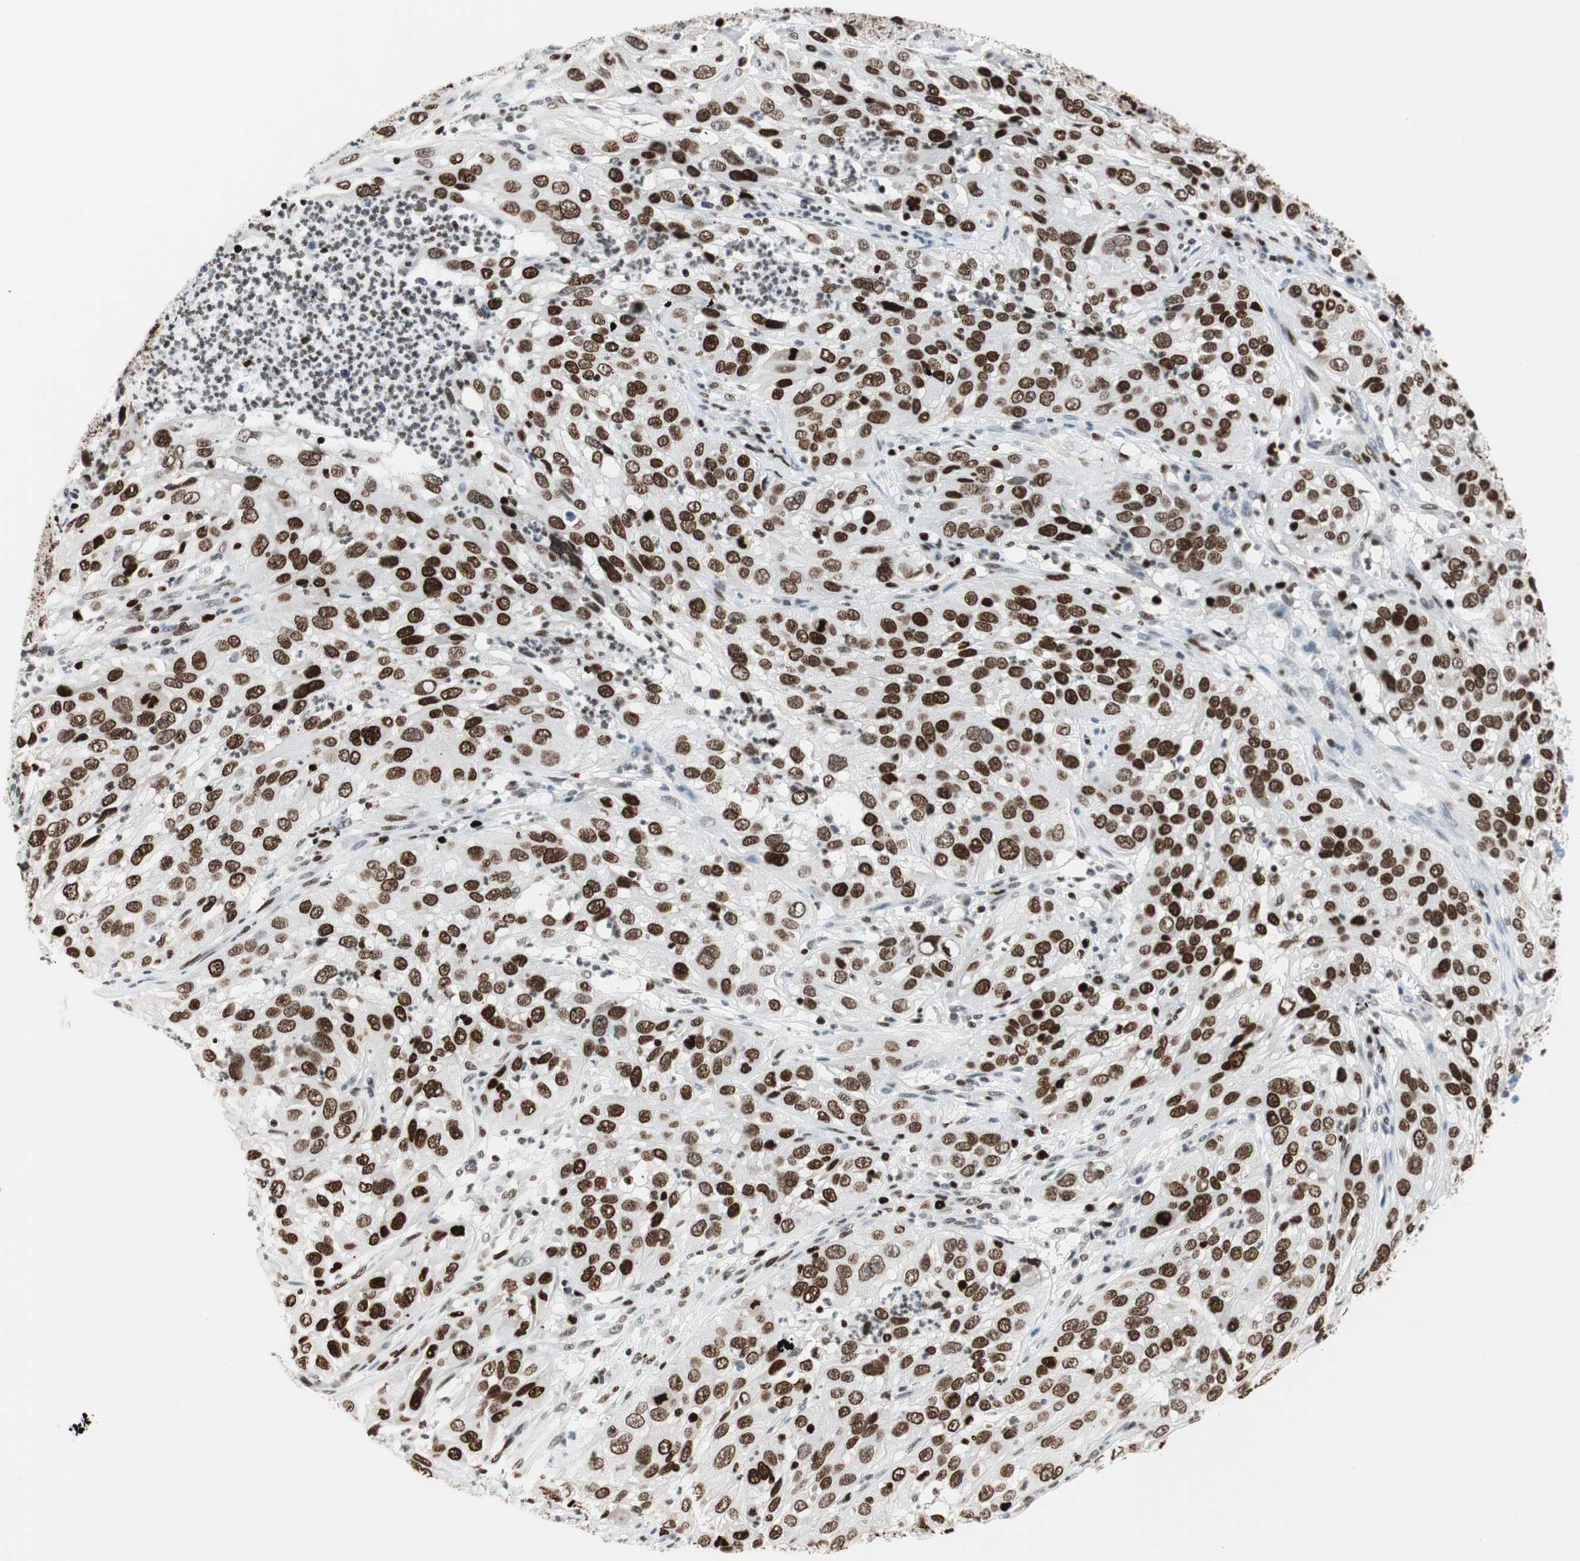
{"staining": {"intensity": "strong", "quantity": ">75%", "location": "nuclear"}, "tissue": "cervical cancer", "cell_type": "Tumor cells", "image_type": "cancer", "snomed": [{"axis": "morphology", "description": "Squamous cell carcinoma, NOS"}, {"axis": "topography", "description": "Cervix"}], "caption": "Tumor cells demonstrate strong nuclear expression in about >75% of cells in cervical cancer. The staining was performed using DAB (3,3'-diaminobenzidine) to visualize the protein expression in brown, while the nuclei were stained in blue with hematoxylin (Magnification: 20x).", "gene": "EZH2", "patient": {"sex": "female", "age": 32}}